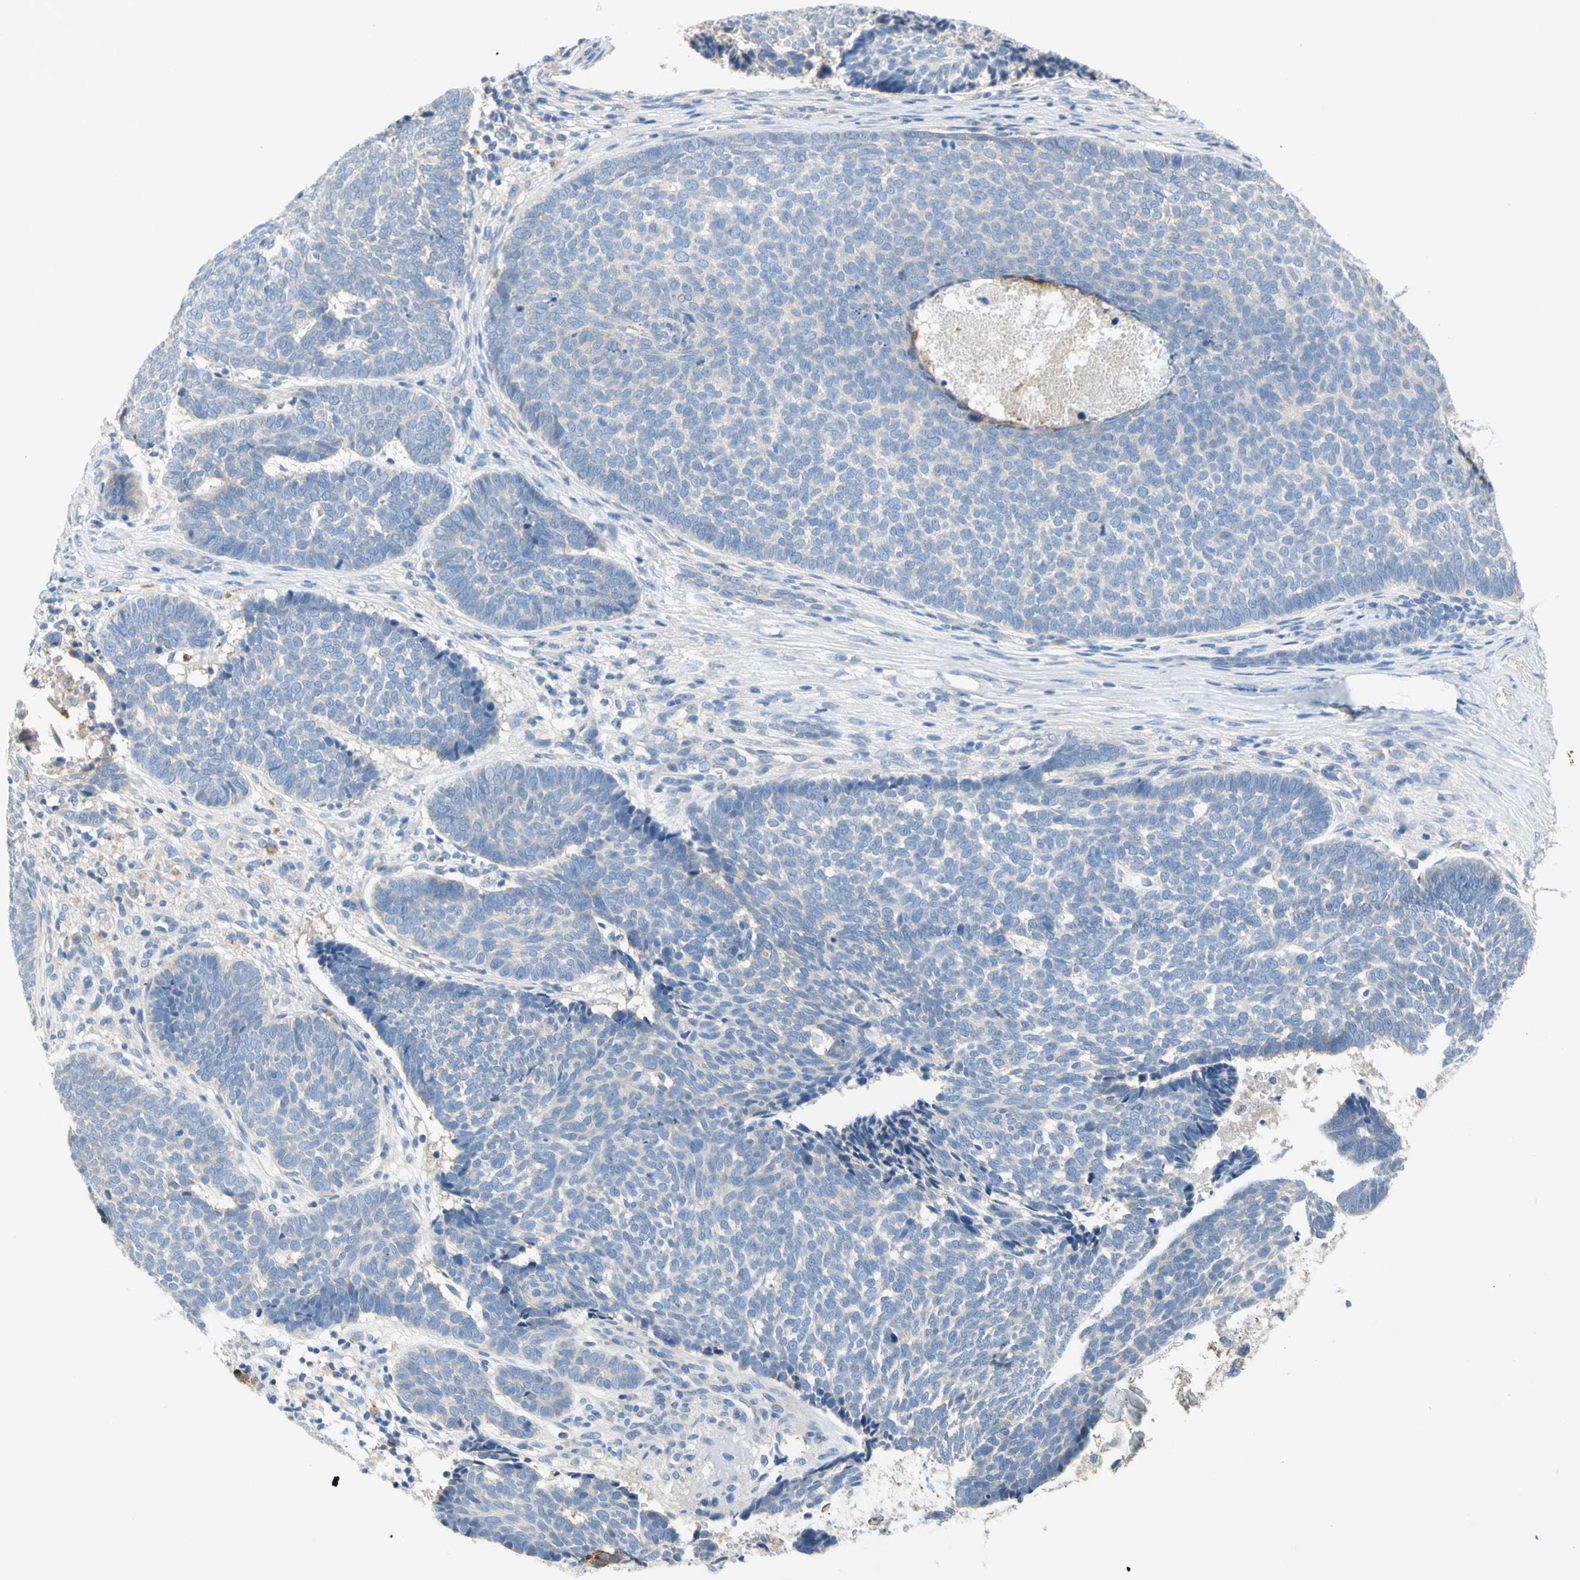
{"staining": {"intensity": "negative", "quantity": "none", "location": "none"}, "tissue": "skin cancer", "cell_type": "Tumor cells", "image_type": "cancer", "snomed": [{"axis": "morphology", "description": "Basal cell carcinoma"}, {"axis": "topography", "description": "Skin"}], "caption": "Tumor cells show no significant protein positivity in basal cell carcinoma (skin).", "gene": "F3", "patient": {"sex": "male", "age": 84}}